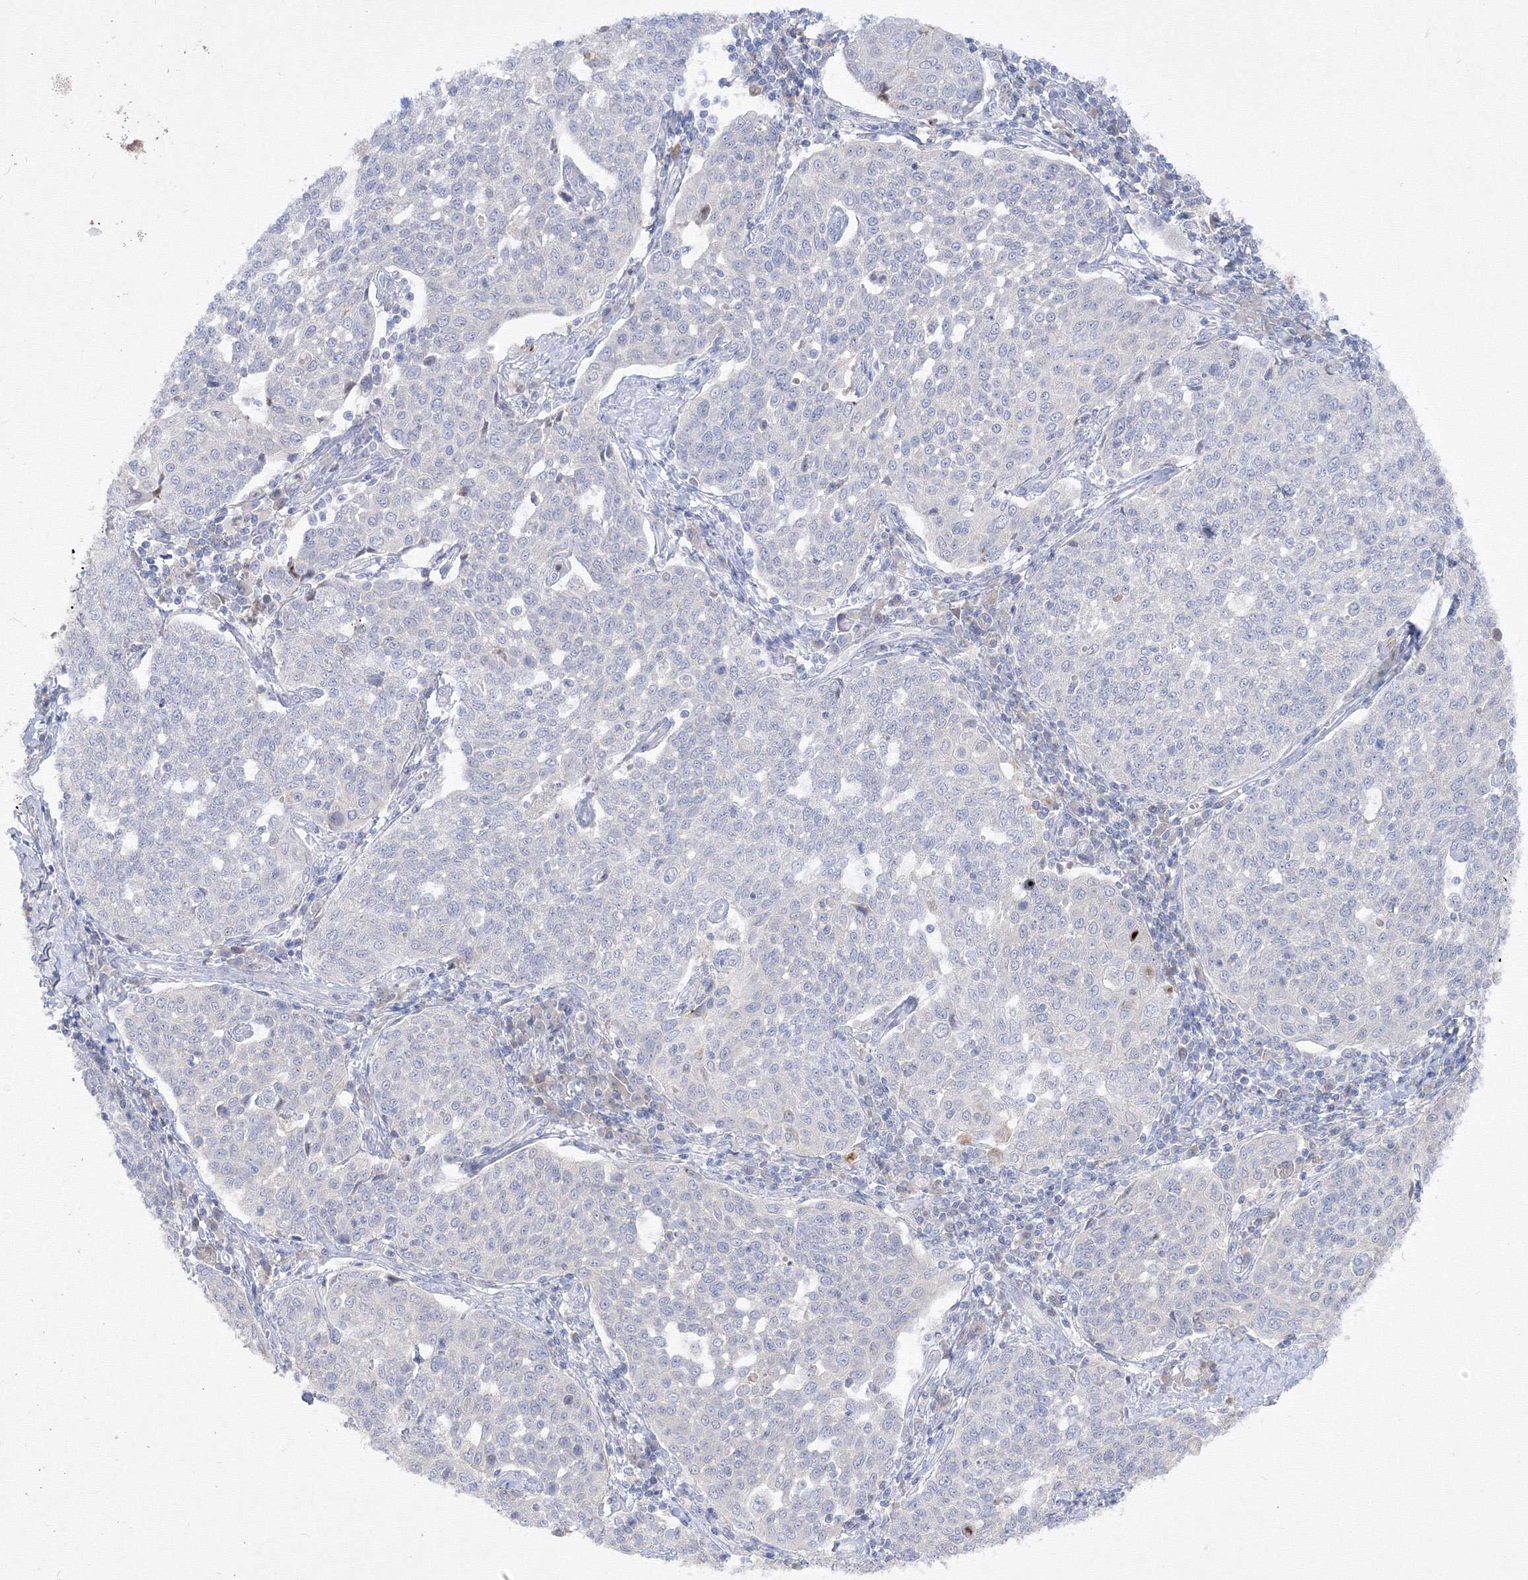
{"staining": {"intensity": "negative", "quantity": "none", "location": "none"}, "tissue": "cervical cancer", "cell_type": "Tumor cells", "image_type": "cancer", "snomed": [{"axis": "morphology", "description": "Squamous cell carcinoma, NOS"}, {"axis": "topography", "description": "Cervix"}], "caption": "An image of human cervical cancer (squamous cell carcinoma) is negative for staining in tumor cells.", "gene": "FBXL8", "patient": {"sex": "female", "age": 34}}